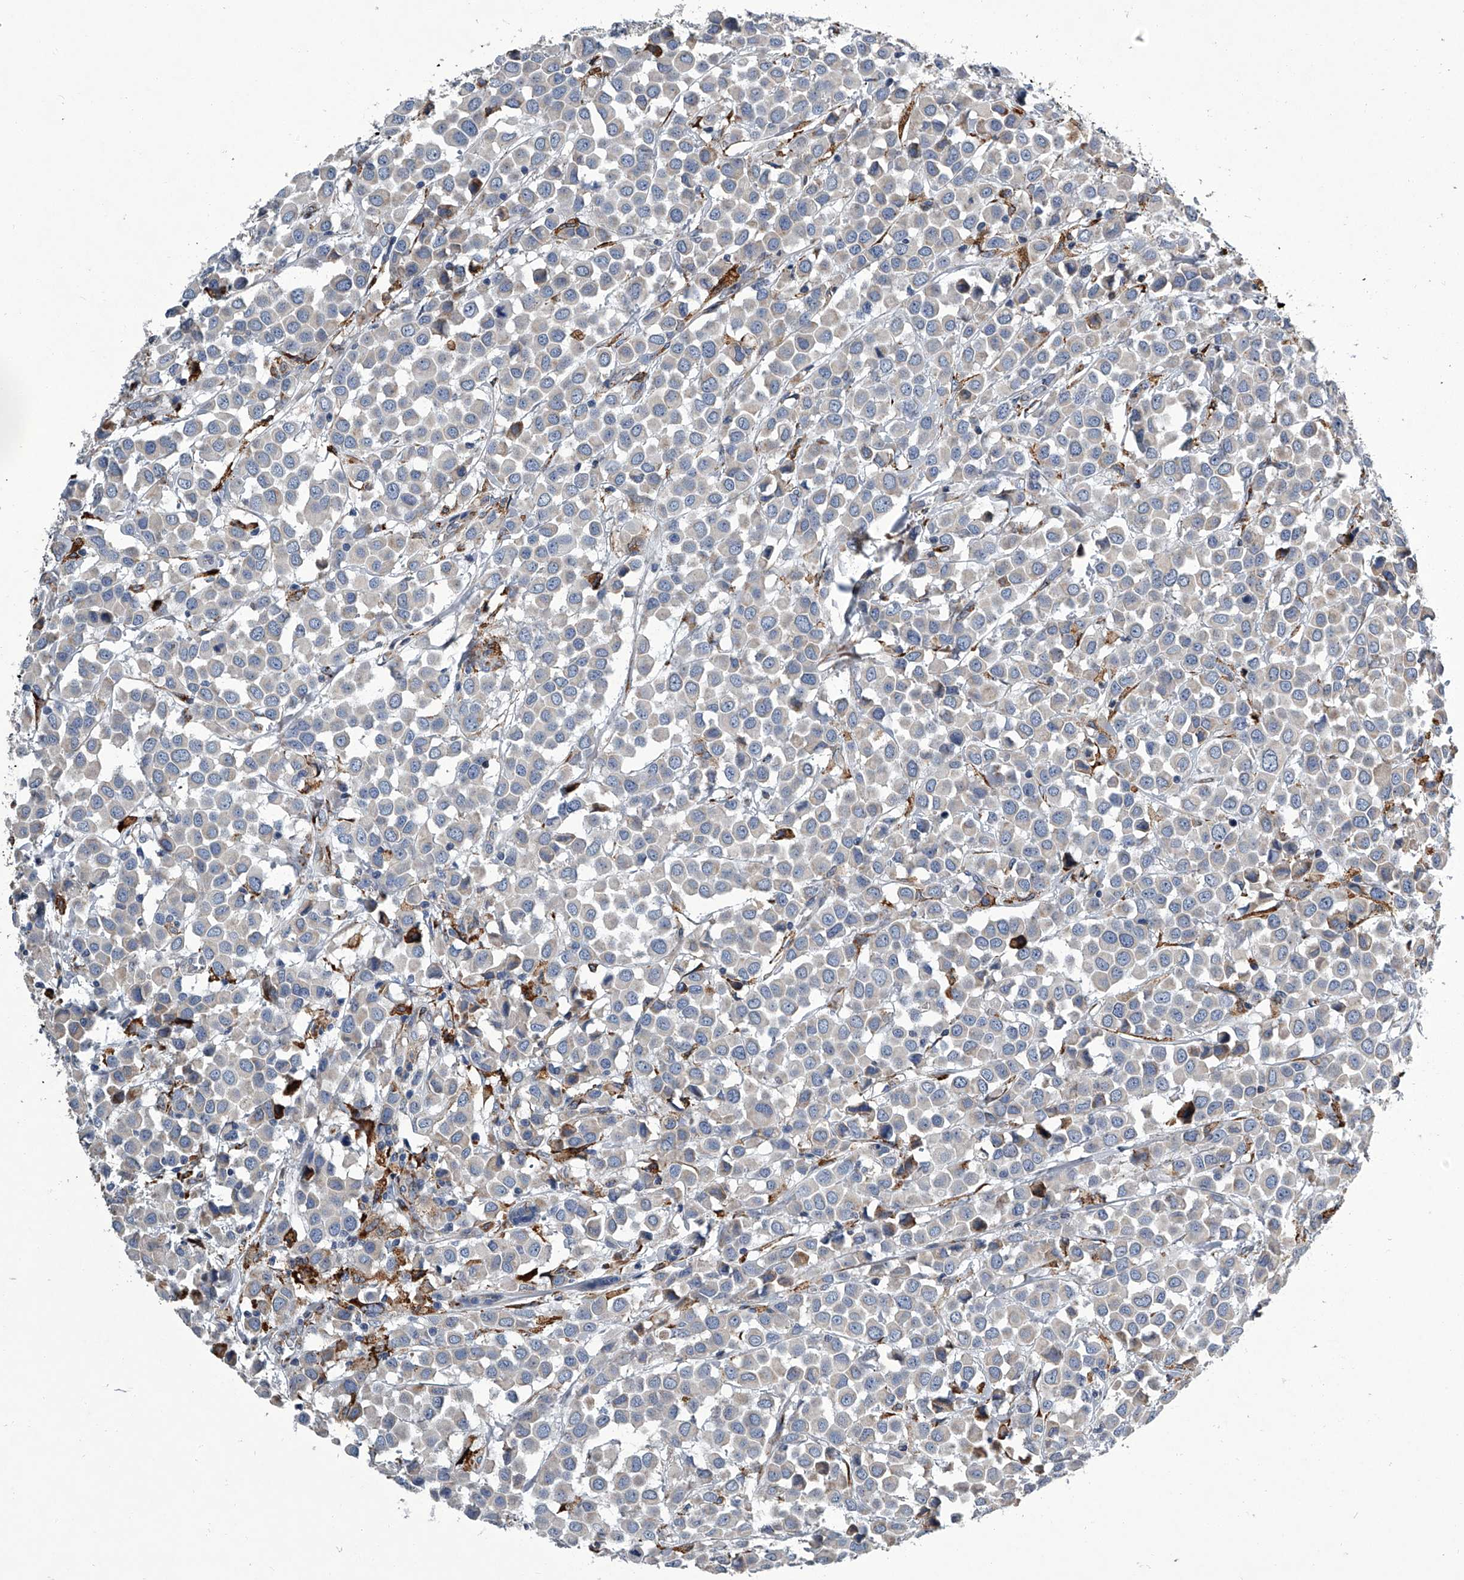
{"staining": {"intensity": "negative", "quantity": "none", "location": "none"}, "tissue": "breast cancer", "cell_type": "Tumor cells", "image_type": "cancer", "snomed": [{"axis": "morphology", "description": "Duct carcinoma"}, {"axis": "topography", "description": "Breast"}], "caption": "Tumor cells are negative for protein expression in human breast cancer (invasive ductal carcinoma).", "gene": "TMEM63C", "patient": {"sex": "female", "age": 61}}